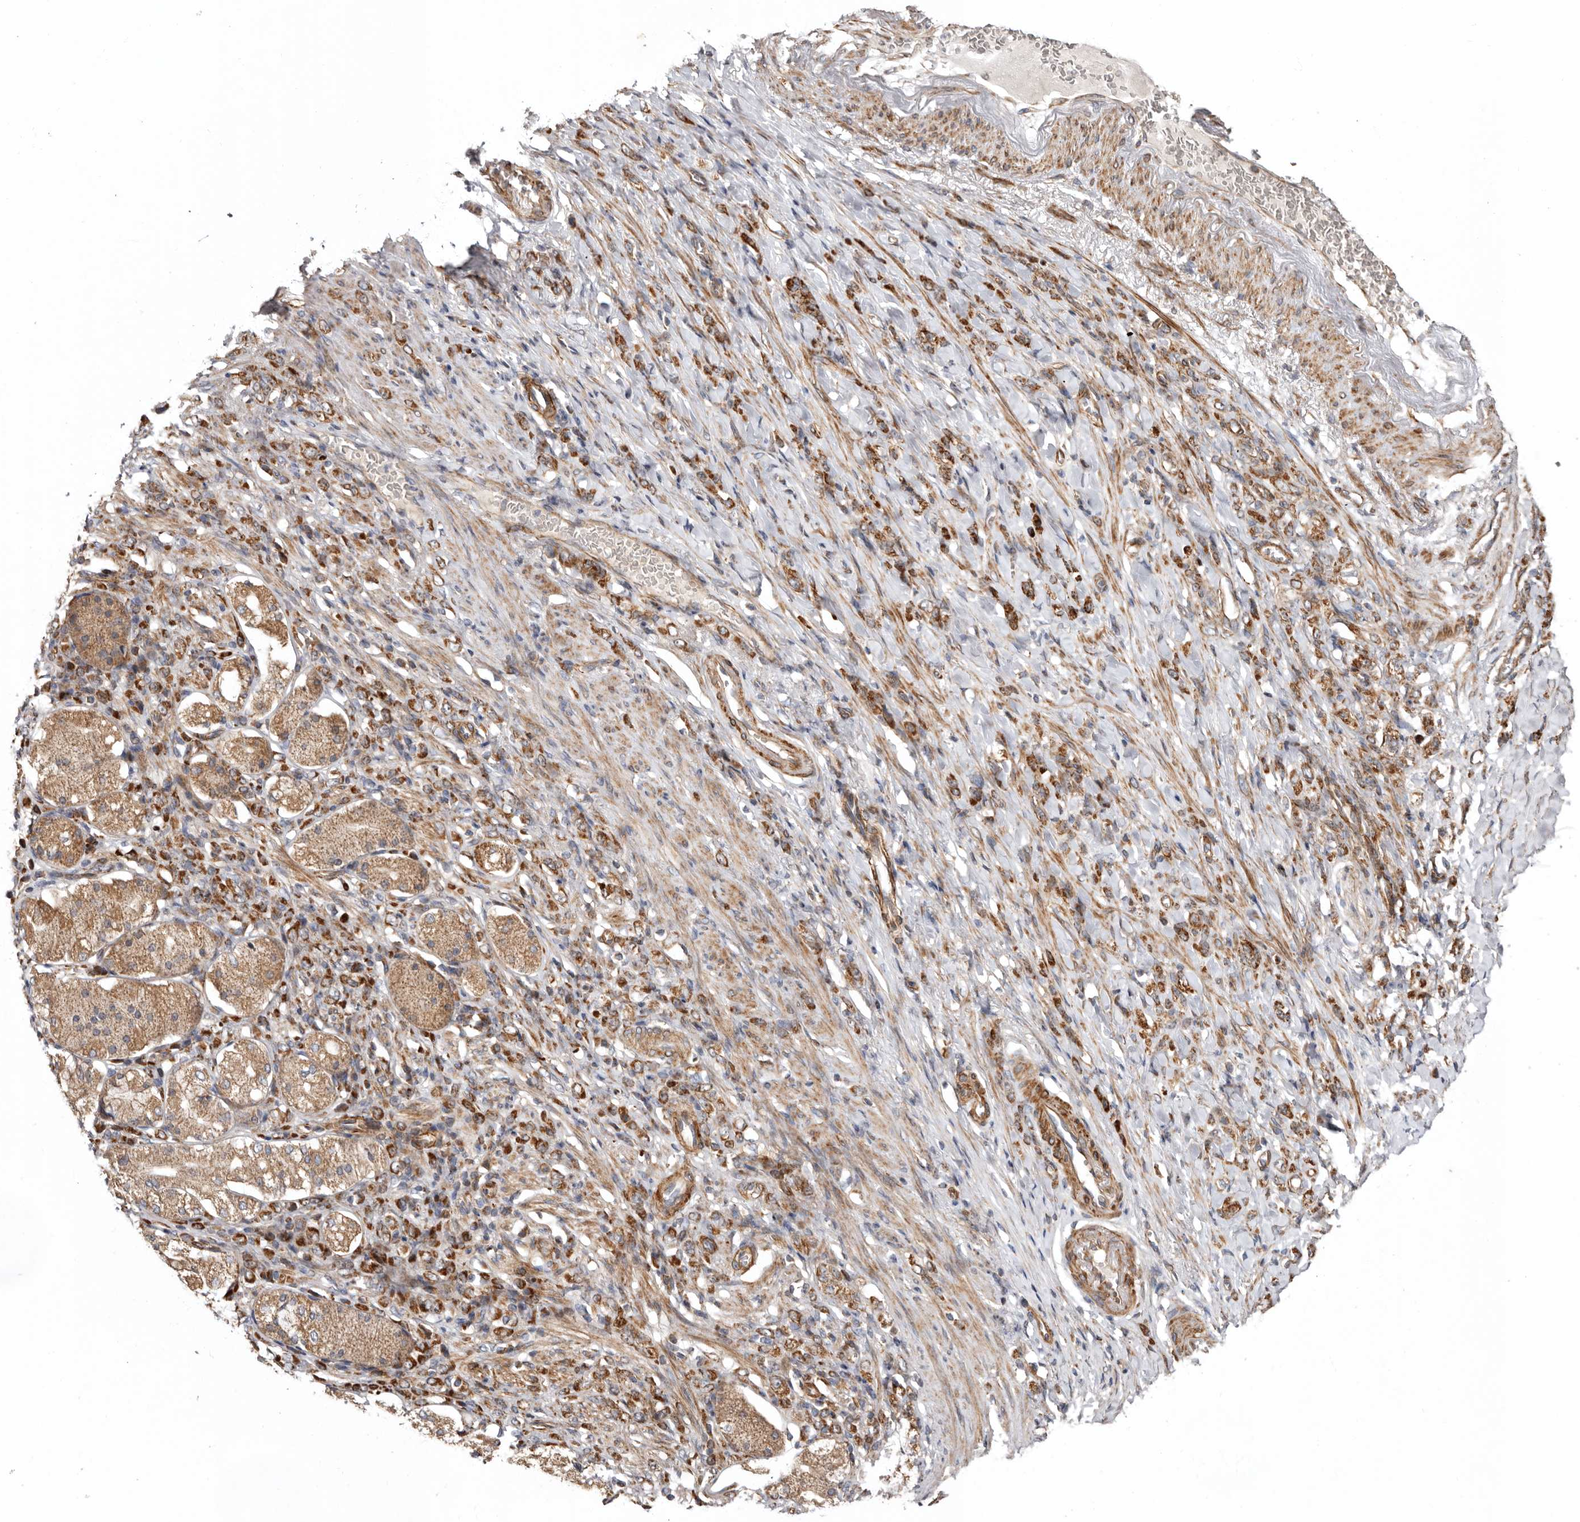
{"staining": {"intensity": "strong", "quantity": ">75%", "location": "cytoplasmic/membranous"}, "tissue": "stomach cancer", "cell_type": "Tumor cells", "image_type": "cancer", "snomed": [{"axis": "morphology", "description": "Normal tissue, NOS"}, {"axis": "morphology", "description": "Adenocarcinoma, NOS"}, {"axis": "topography", "description": "Stomach"}], "caption": "Immunohistochemistry photomicrograph of neoplastic tissue: human stomach cancer stained using immunohistochemistry demonstrates high levels of strong protein expression localized specifically in the cytoplasmic/membranous of tumor cells, appearing as a cytoplasmic/membranous brown color.", "gene": "PROKR1", "patient": {"sex": "male", "age": 82}}